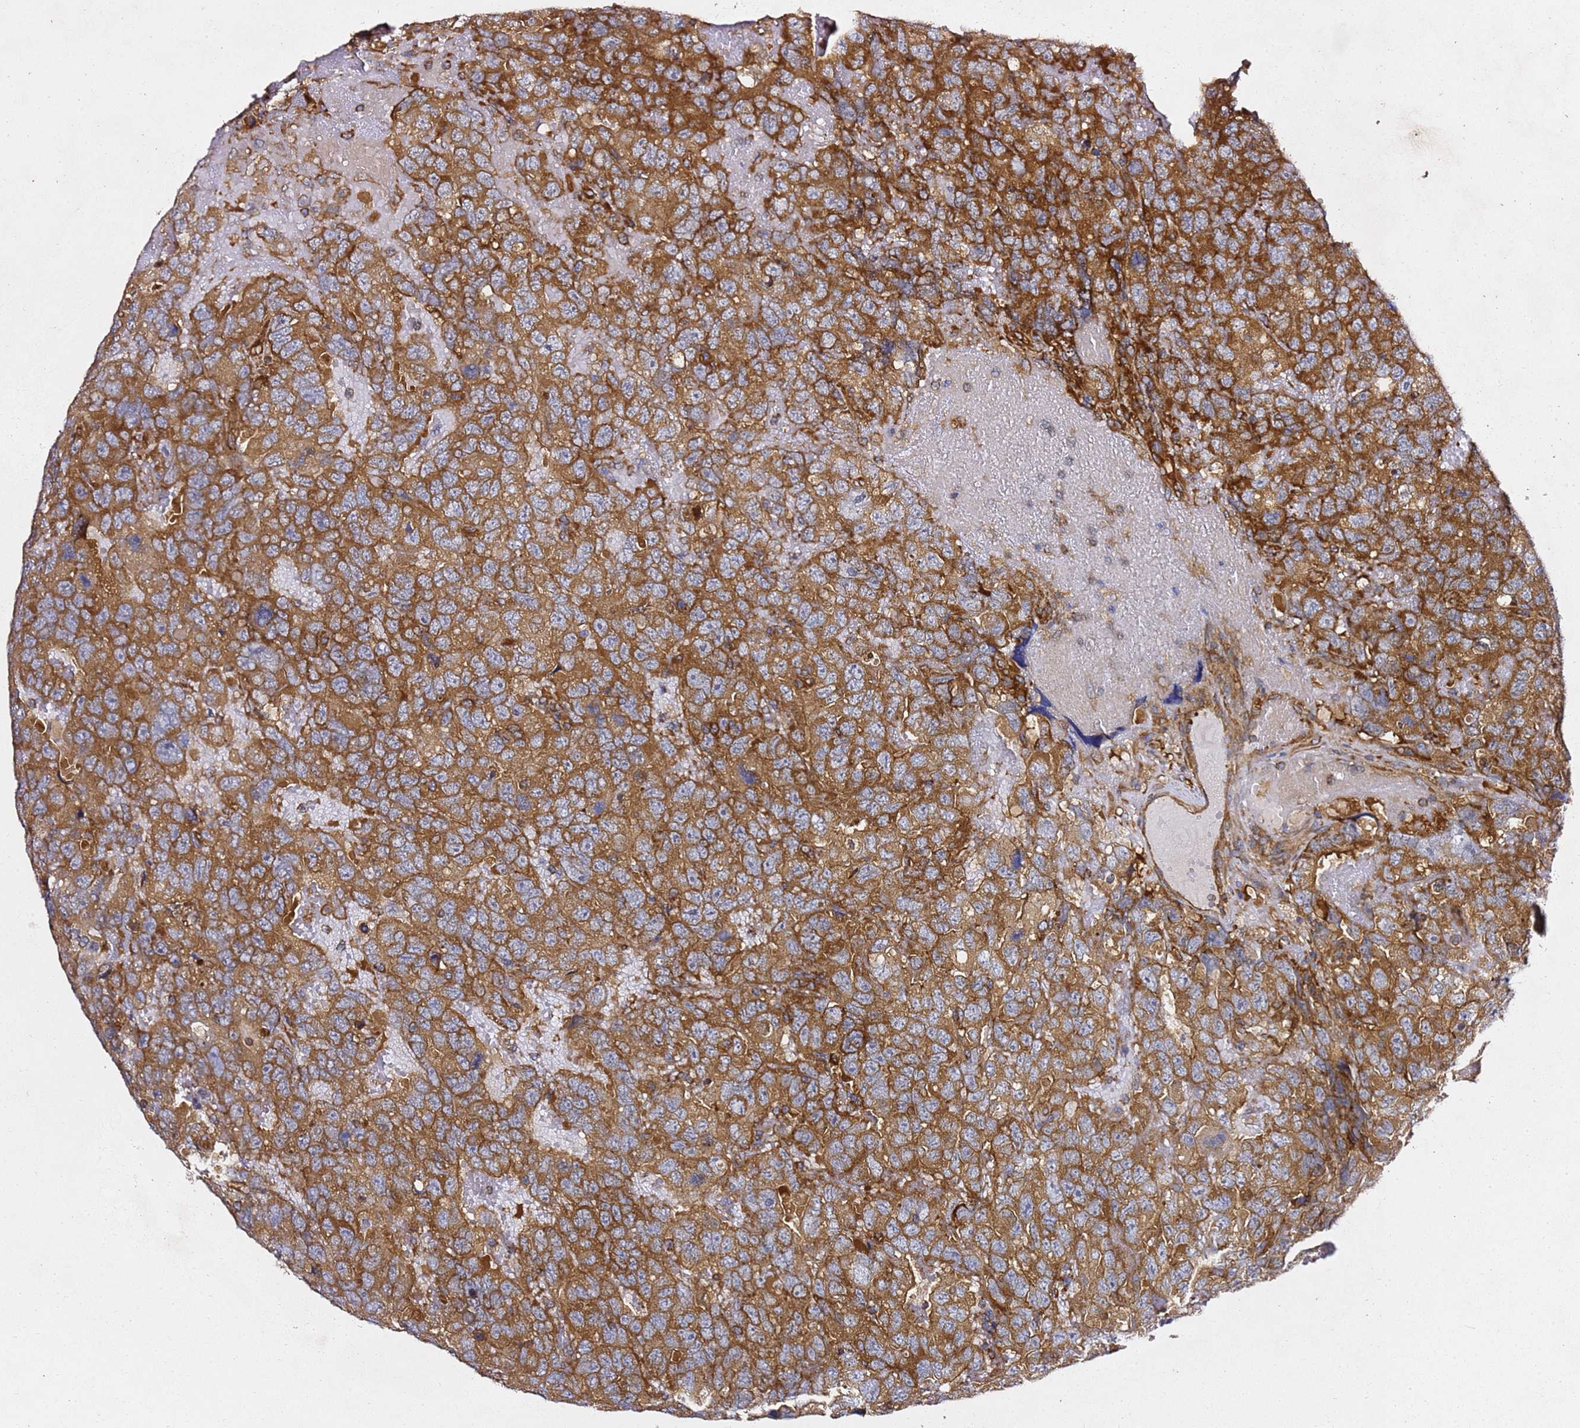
{"staining": {"intensity": "moderate", "quantity": ">75%", "location": "cytoplasmic/membranous"}, "tissue": "testis cancer", "cell_type": "Tumor cells", "image_type": "cancer", "snomed": [{"axis": "morphology", "description": "Carcinoma, Embryonal, NOS"}, {"axis": "topography", "description": "Testis"}], "caption": "A medium amount of moderate cytoplasmic/membranous expression is present in about >75% of tumor cells in testis cancer (embryonal carcinoma) tissue.", "gene": "TPST1", "patient": {"sex": "male", "age": 45}}